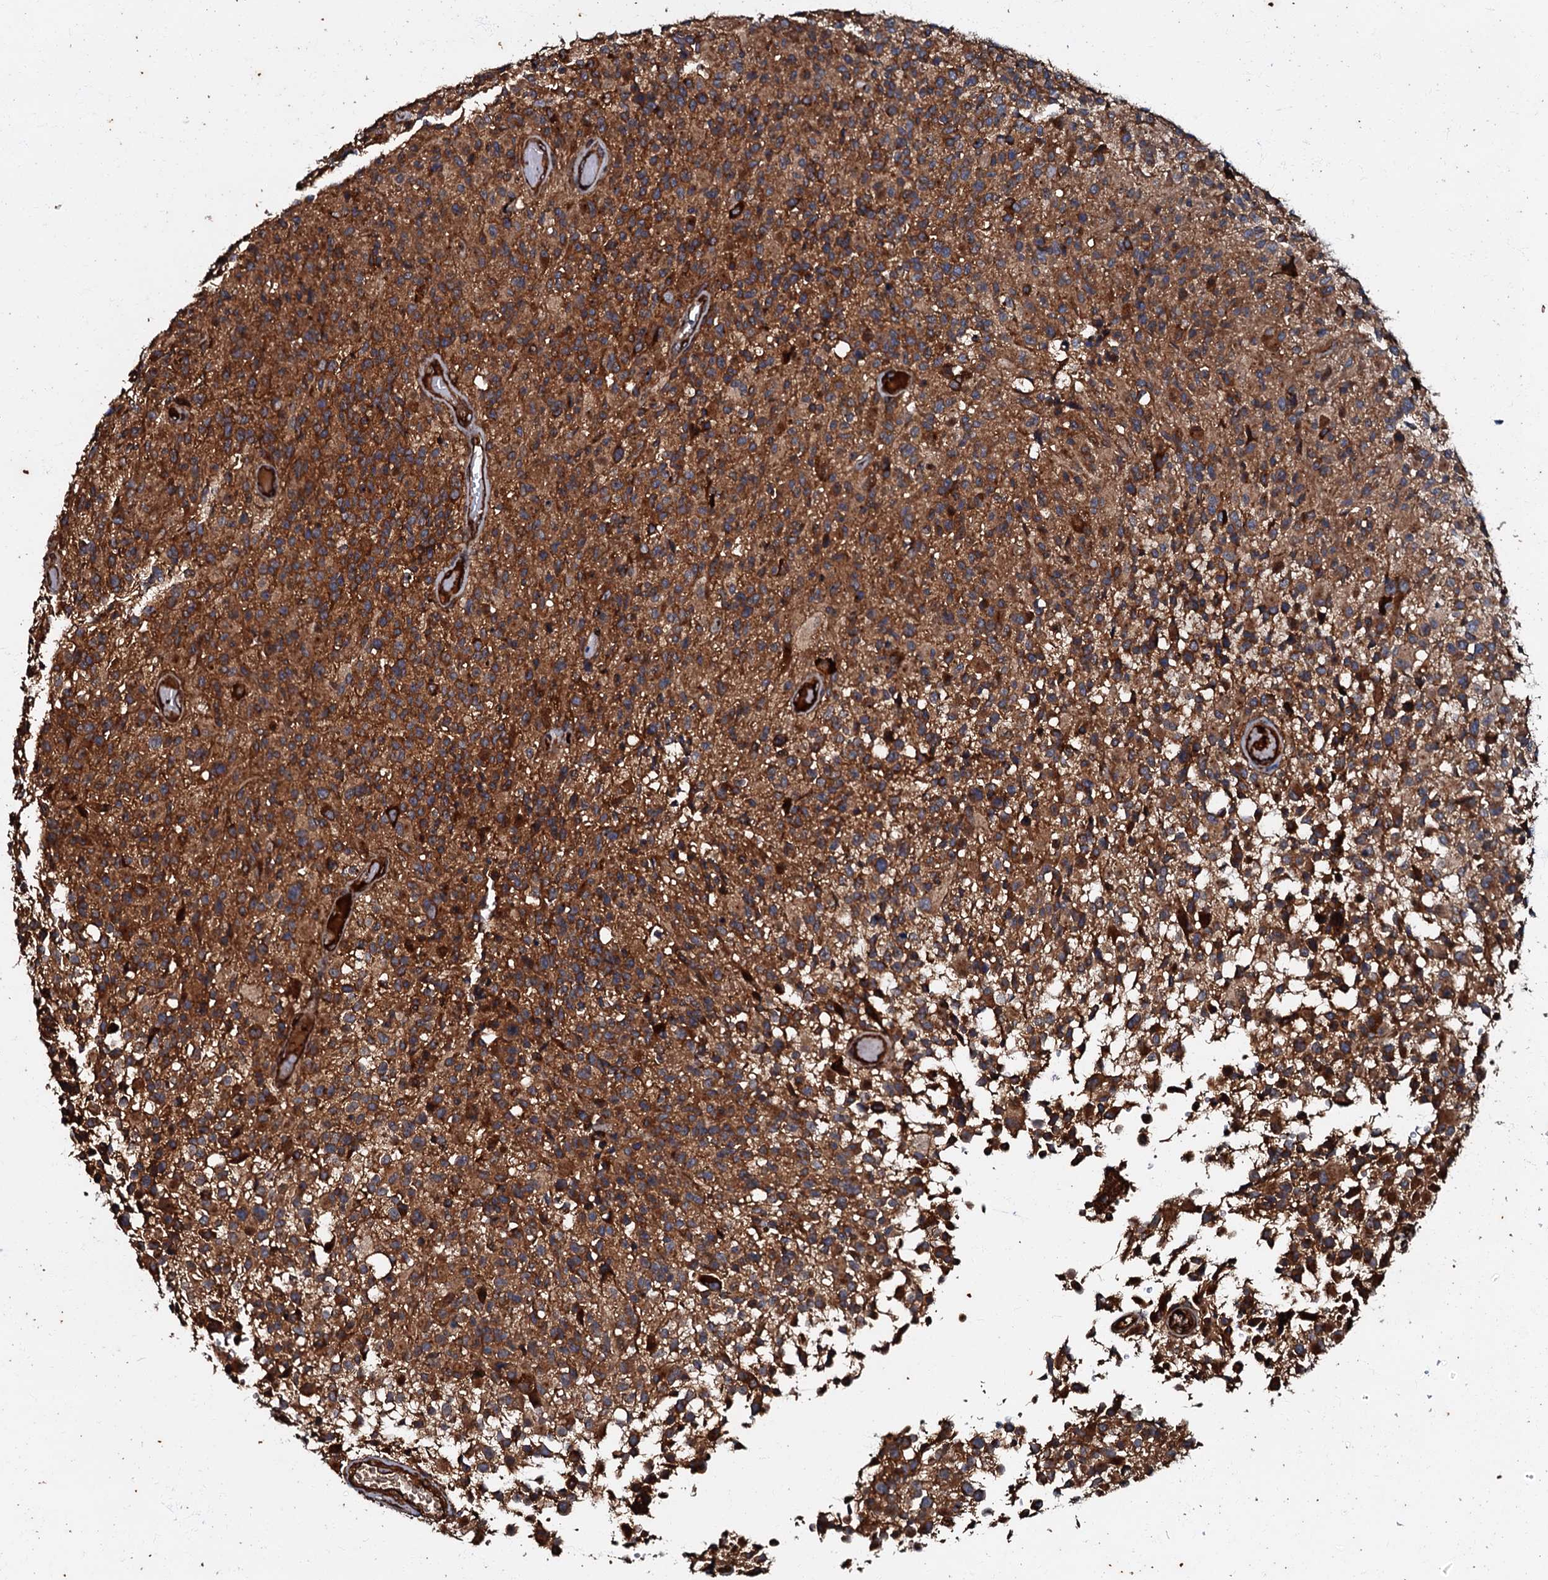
{"staining": {"intensity": "strong", "quantity": ">75%", "location": "cytoplasmic/membranous"}, "tissue": "glioma", "cell_type": "Tumor cells", "image_type": "cancer", "snomed": [{"axis": "morphology", "description": "Glioma, malignant, High grade"}, {"axis": "morphology", "description": "Glioblastoma, NOS"}, {"axis": "topography", "description": "Brain"}], "caption": "The immunohistochemical stain shows strong cytoplasmic/membranous staining in tumor cells of malignant high-grade glioma tissue.", "gene": "BLOC1S6", "patient": {"sex": "male", "age": 60}}